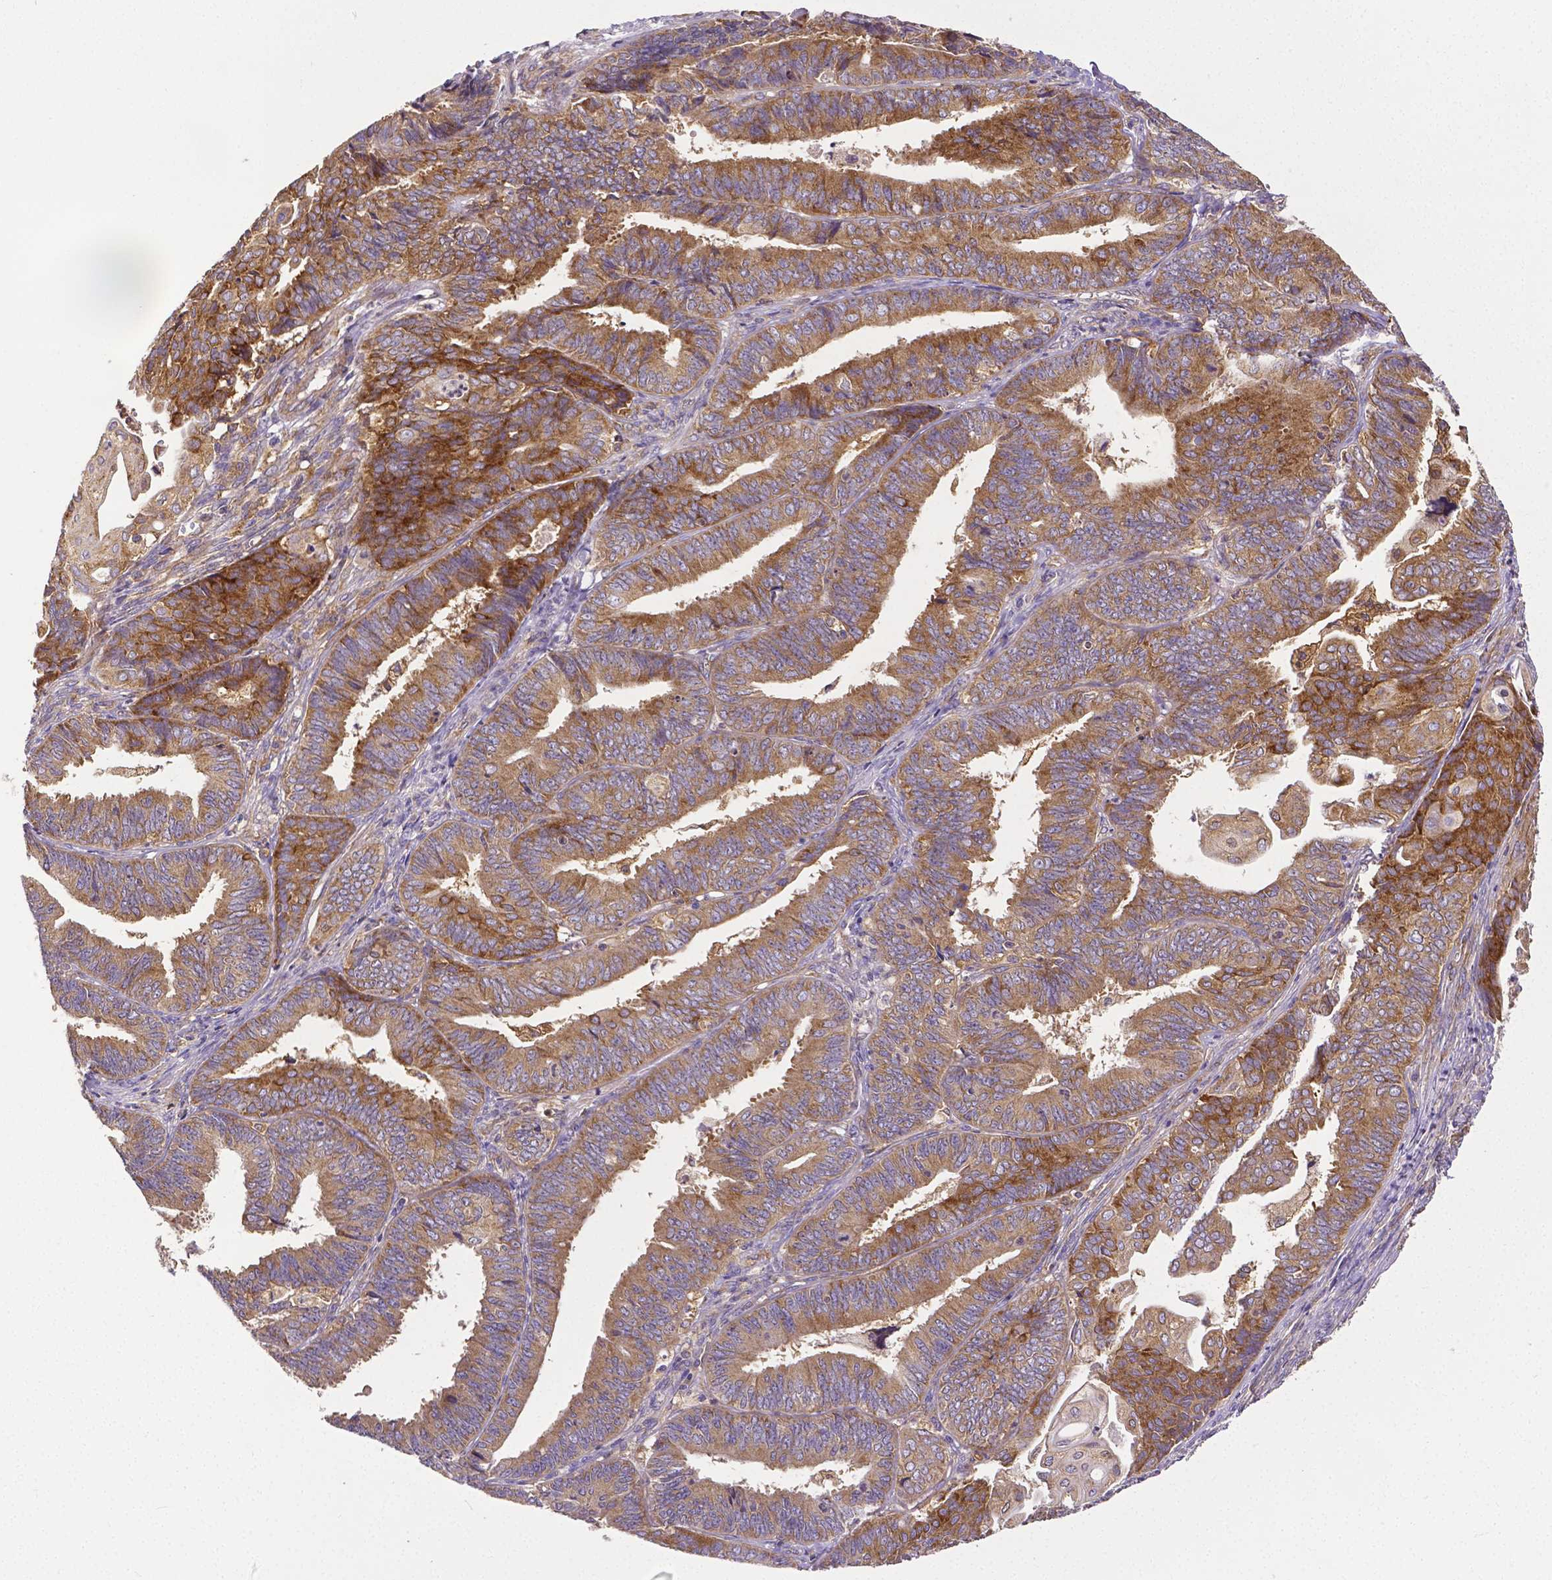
{"staining": {"intensity": "moderate", "quantity": ">75%", "location": "cytoplasmic/membranous"}, "tissue": "endometrial cancer", "cell_type": "Tumor cells", "image_type": "cancer", "snomed": [{"axis": "morphology", "description": "Adenocarcinoma, NOS"}, {"axis": "topography", "description": "Endometrium"}], "caption": "A photomicrograph of human endometrial cancer stained for a protein demonstrates moderate cytoplasmic/membranous brown staining in tumor cells. The staining was performed using DAB (3,3'-diaminobenzidine) to visualize the protein expression in brown, while the nuclei were stained in blue with hematoxylin (Magnification: 20x).", "gene": "DICER1", "patient": {"sex": "female", "age": 73}}